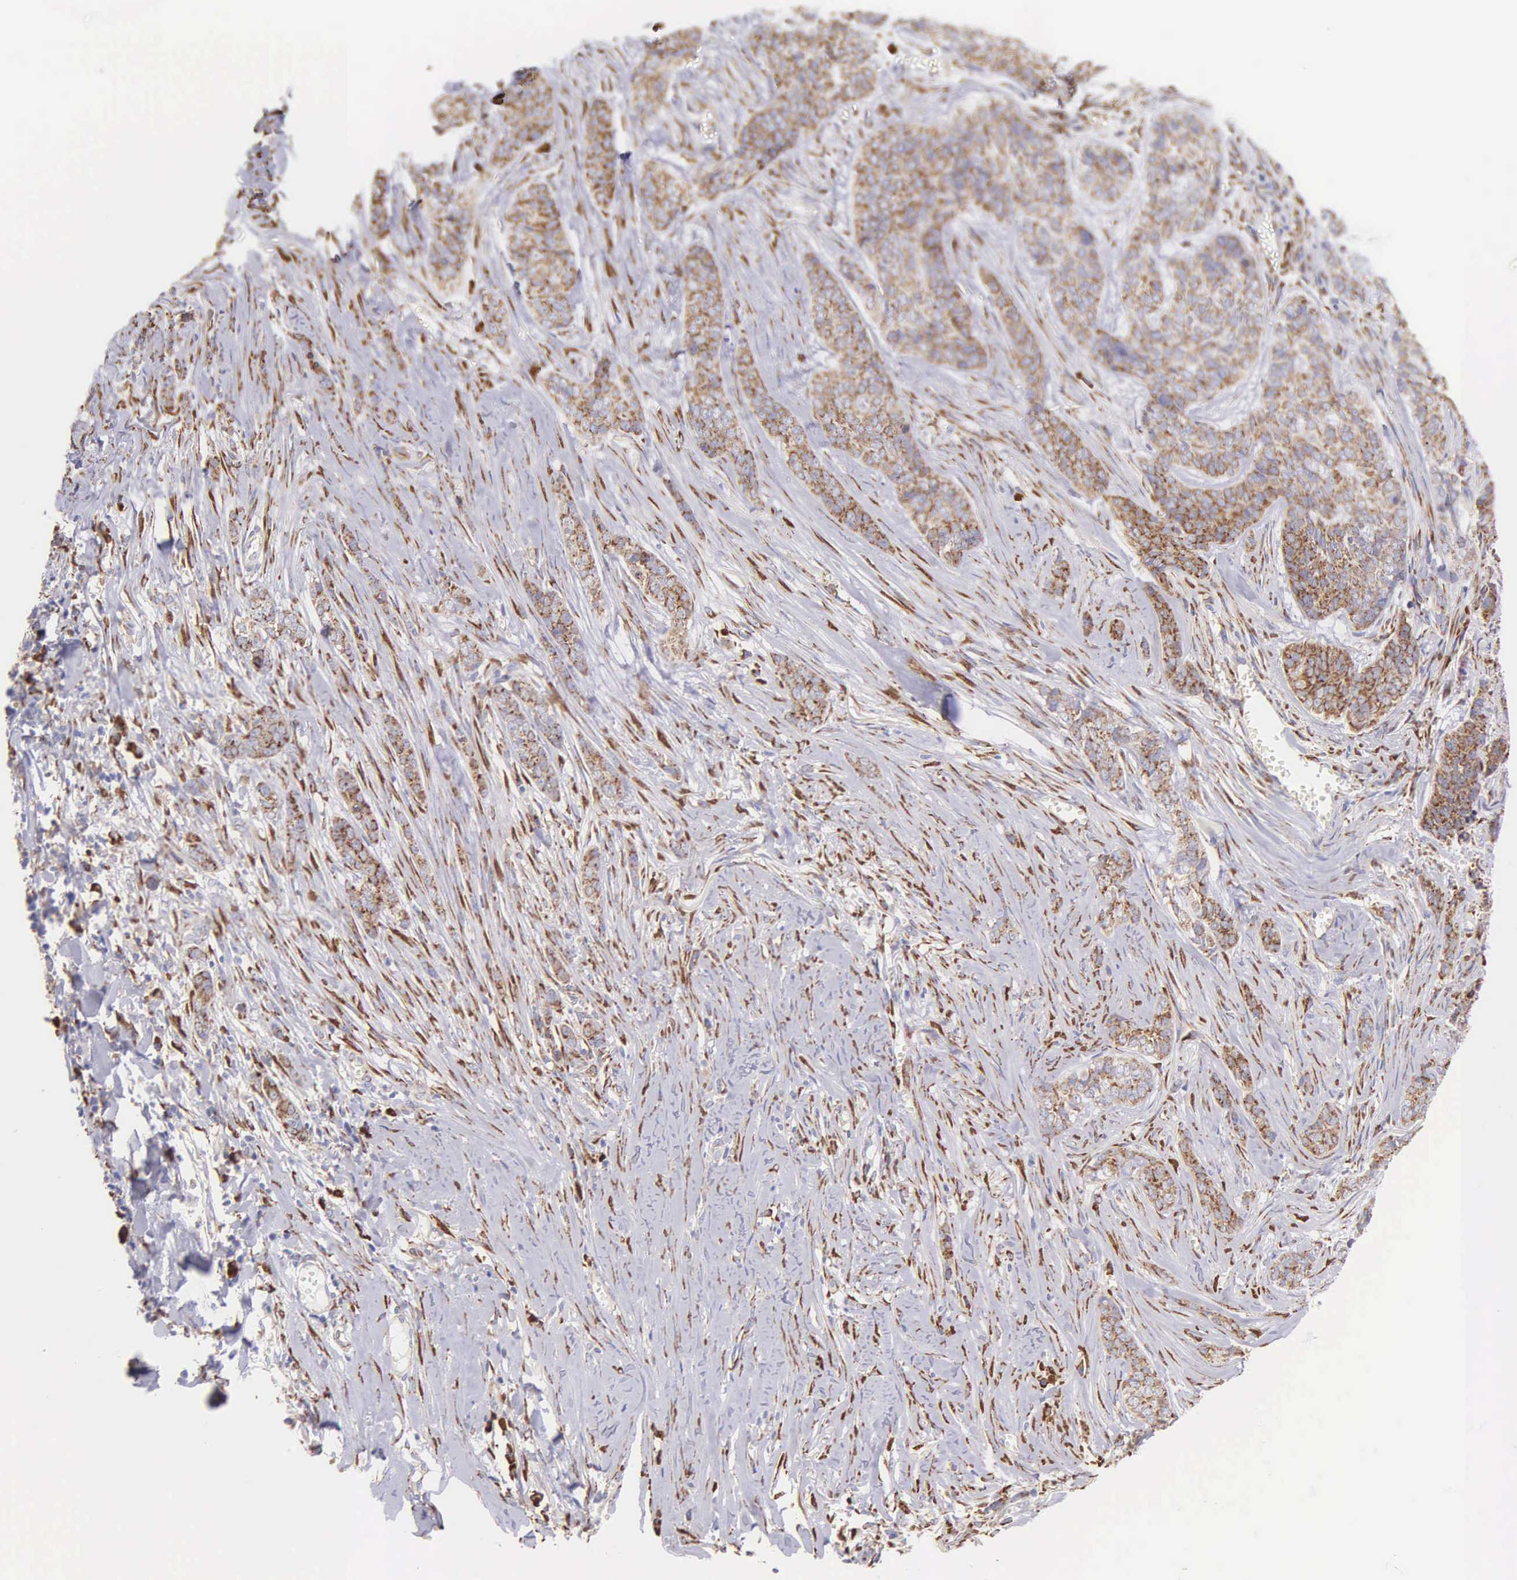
{"staining": {"intensity": "strong", "quantity": ">75%", "location": "cytoplasmic/membranous"}, "tissue": "skin cancer", "cell_type": "Tumor cells", "image_type": "cancer", "snomed": [{"axis": "morphology", "description": "Normal tissue, NOS"}, {"axis": "morphology", "description": "Basal cell carcinoma"}, {"axis": "topography", "description": "Skin"}], "caption": "Protein expression analysis of skin cancer (basal cell carcinoma) displays strong cytoplasmic/membranous positivity in approximately >75% of tumor cells. The staining is performed using DAB brown chromogen to label protein expression. The nuclei are counter-stained blue using hematoxylin.", "gene": "CKAP4", "patient": {"sex": "female", "age": 65}}